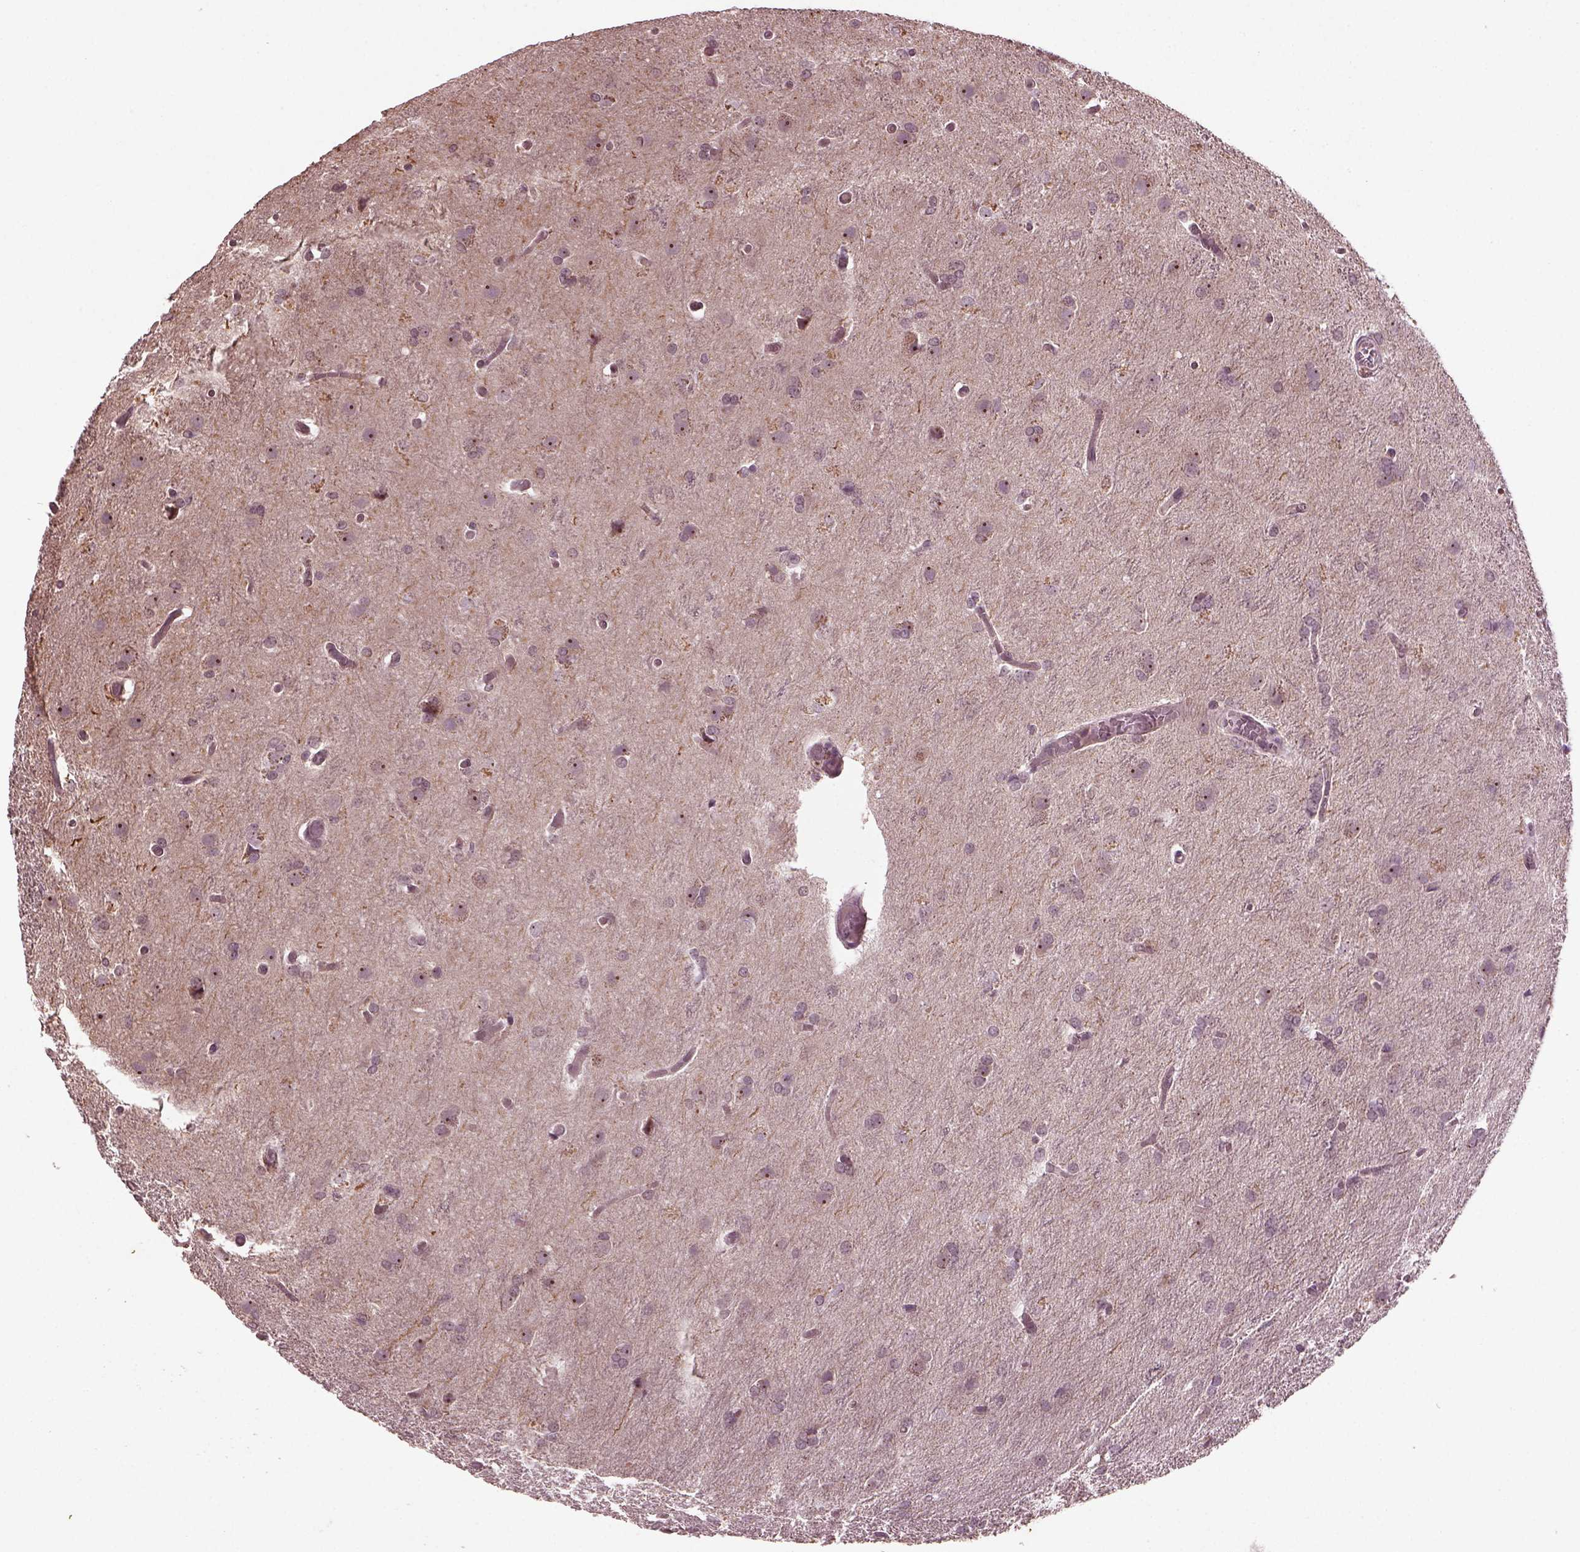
{"staining": {"intensity": "negative", "quantity": "none", "location": "none"}, "tissue": "glioma", "cell_type": "Tumor cells", "image_type": "cancer", "snomed": [{"axis": "morphology", "description": "Glioma, malignant, High grade"}, {"axis": "topography", "description": "Brain"}], "caption": "Photomicrograph shows no protein staining in tumor cells of malignant glioma (high-grade) tissue.", "gene": "GNRH1", "patient": {"sex": "male", "age": 68}}